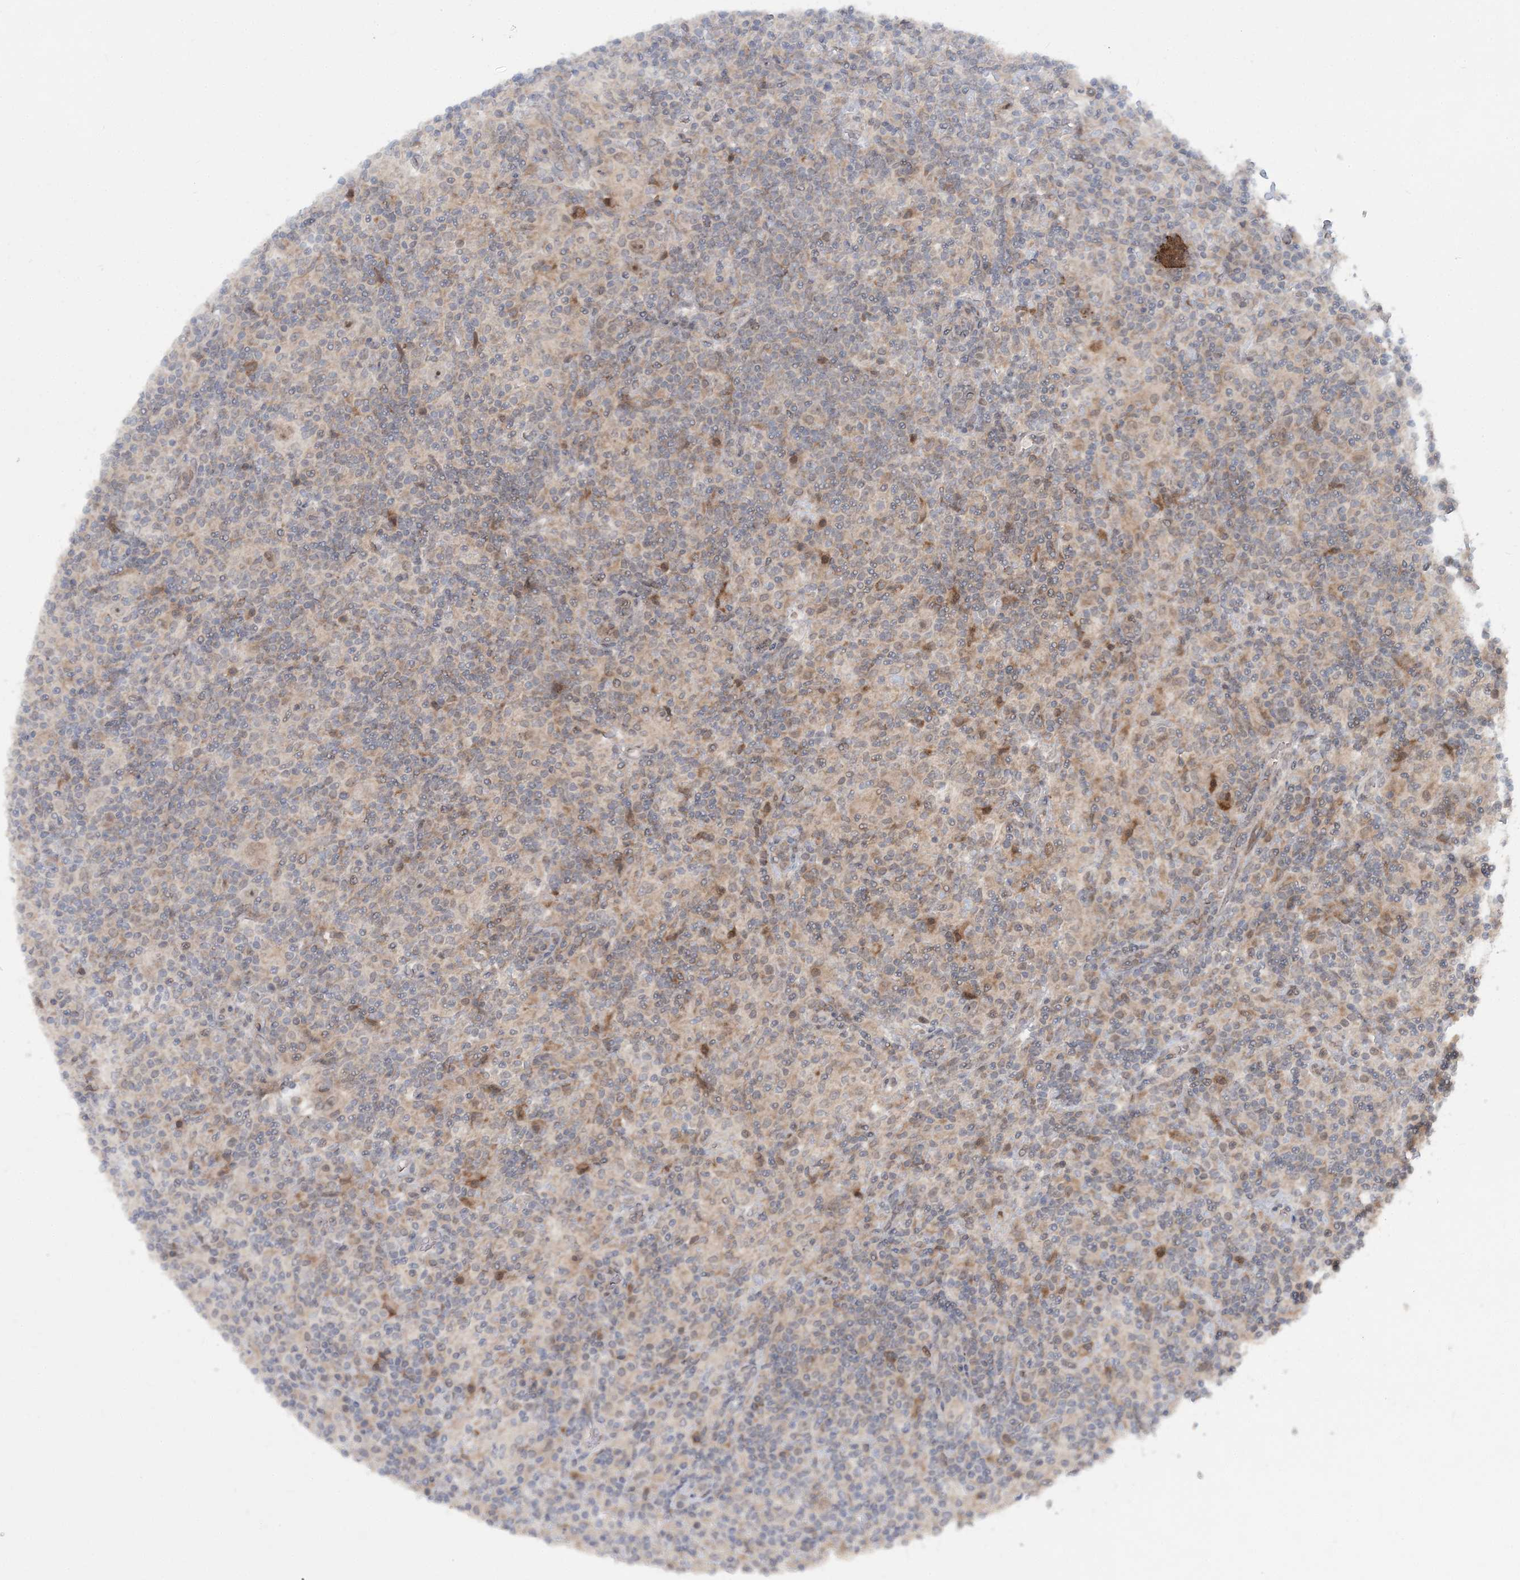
{"staining": {"intensity": "weak", "quantity": ">75%", "location": "nuclear"}, "tissue": "lymphoma", "cell_type": "Tumor cells", "image_type": "cancer", "snomed": [{"axis": "morphology", "description": "Hodgkin's disease, NOS"}, {"axis": "topography", "description": "Lymph node"}], "caption": "Brown immunohistochemical staining in Hodgkin's disease displays weak nuclear staining in about >75% of tumor cells.", "gene": "UBR3", "patient": {"sex": "male", "age": 70}}